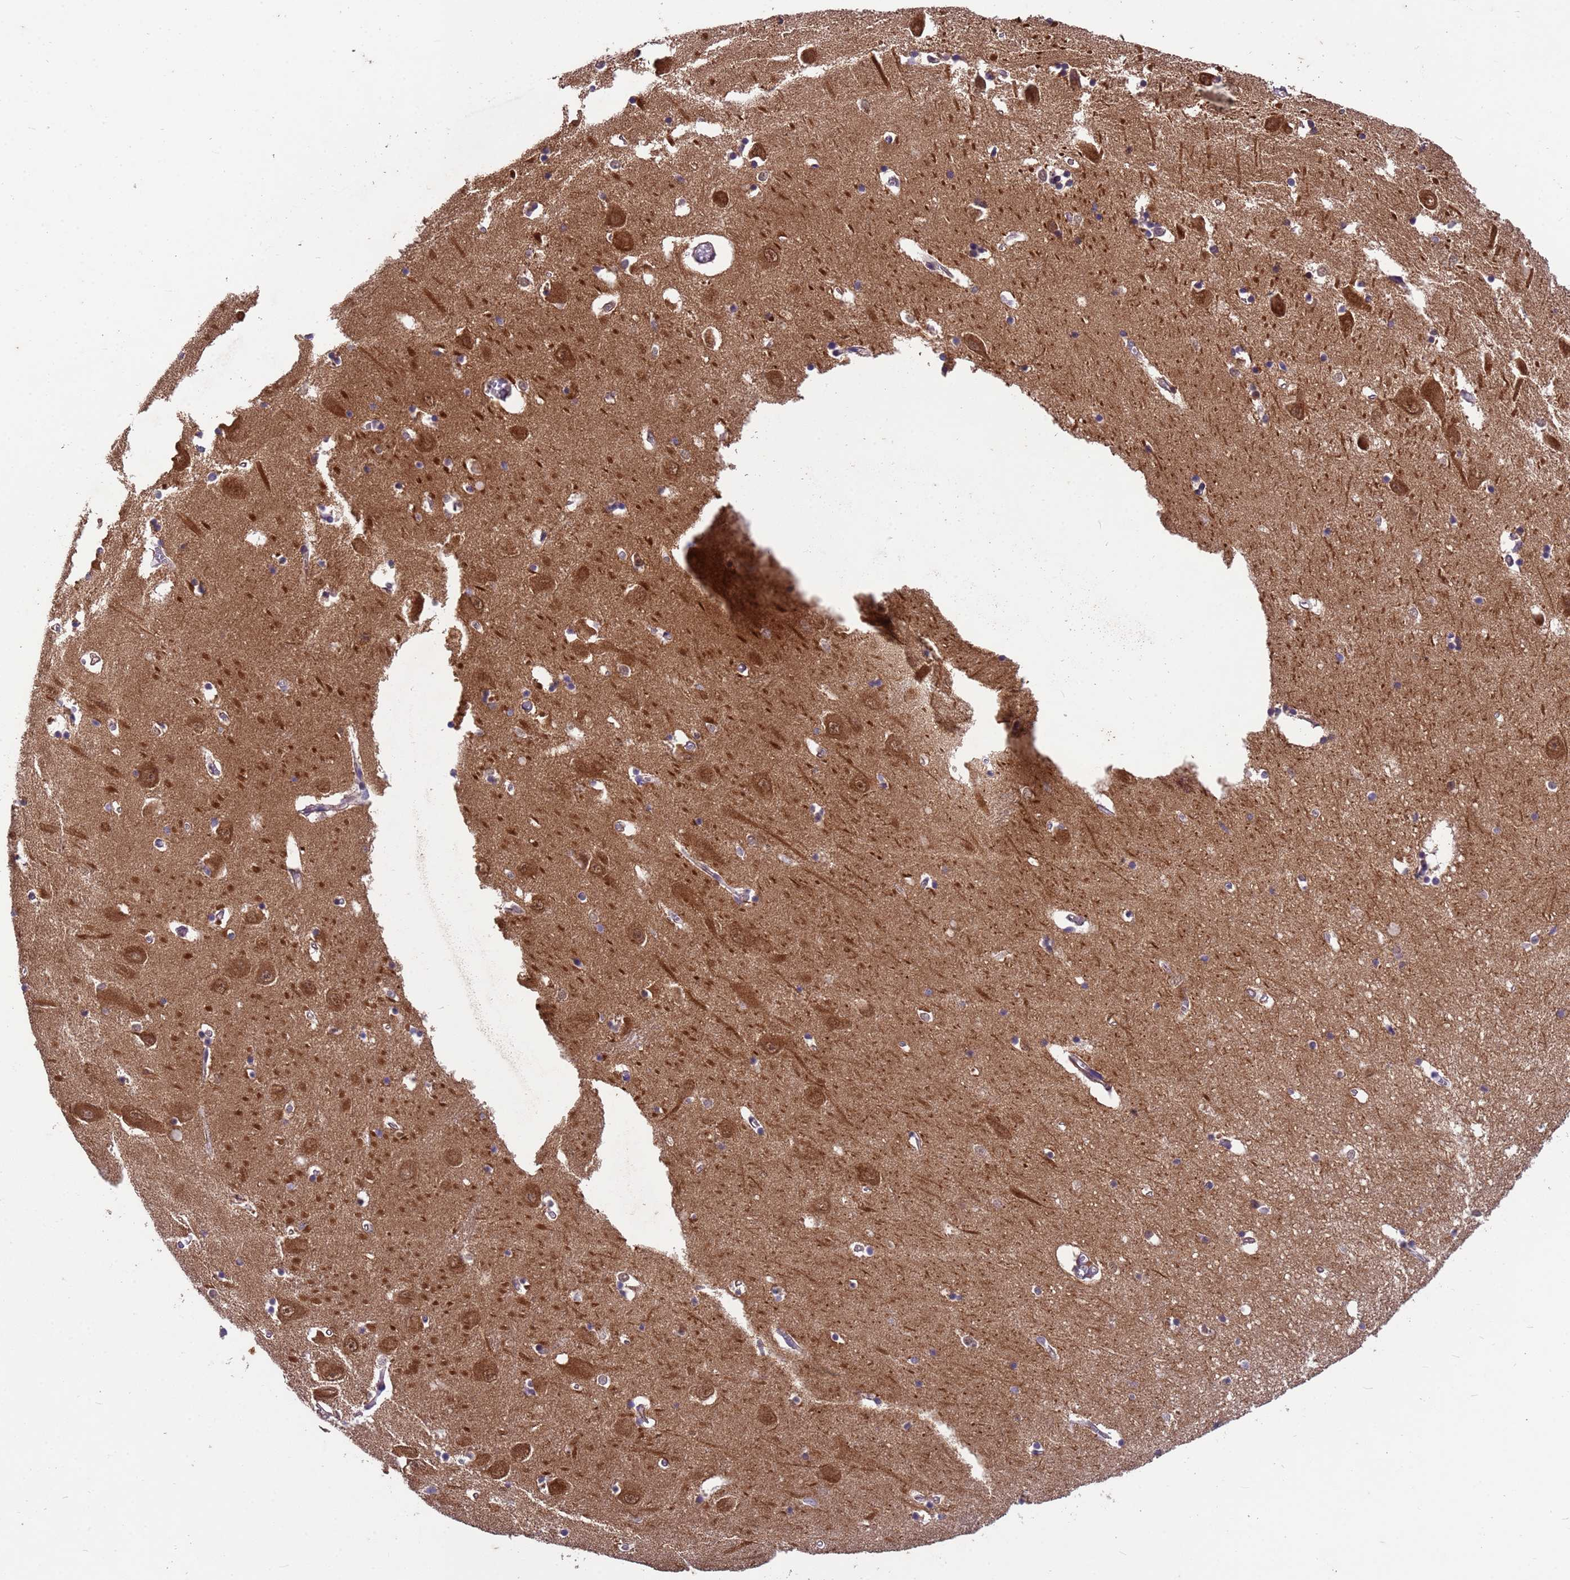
{"staining": {"intensity": "moderate", "quantity": "<25%", "location": "cytoplasmic/membranous"}, "tissue": "hippocampus", "cell_type": "Glial cells", "image_type": "normal", "snomed": [{"axis": "morphology", "description": "Normal tissue, NOS"}, {"axis": "topography", "description": "Hippocampus"}], "caption": "A brown stain shows moderate cytoplasmic/membranous positivity of a protein in glial cells of benign human hippocampus.", "gene": "PPP2CA", "patient": {"sex": "male", "age": 70}}